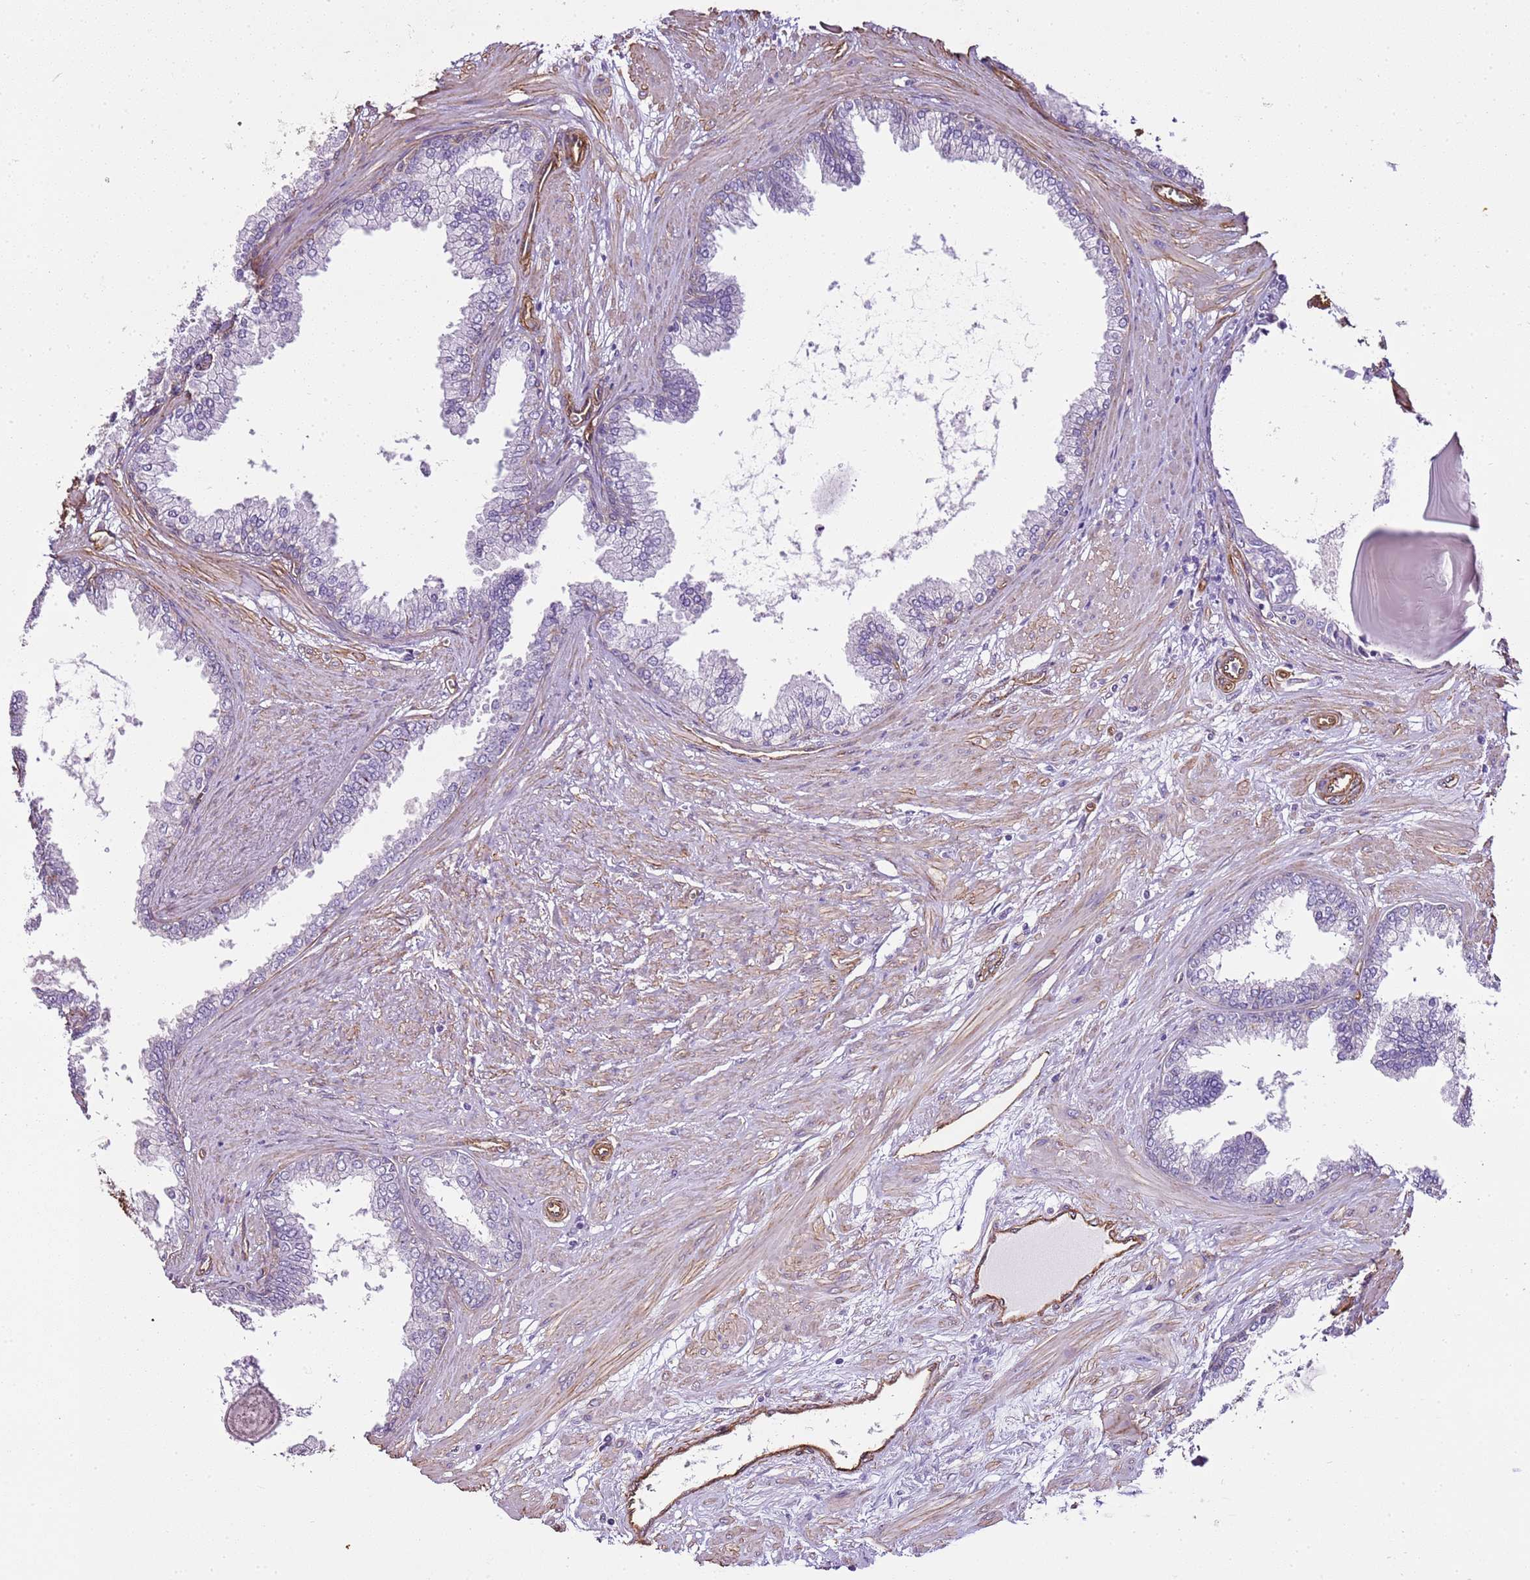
{"staining": {"intensity": "negative", "quantity": "none", "location": "none"}, "tissue": "prostate cancer", "cell_type": "Tumor cells", "image_type": "cancer", "snomed": [{"axis": "morphology", "description": "Adenocarcinoma, Low grade"}, {"axis": "topography", "description": "Prostate"}], "caption": "This is an immunohistochemistry (IHC) image of prostate cancer (adenocarcinoma (low-grade)). There is no expression in tumor cells.", "gene": "CTDSPL", "patient": {"sex": "male", "age": 64}}